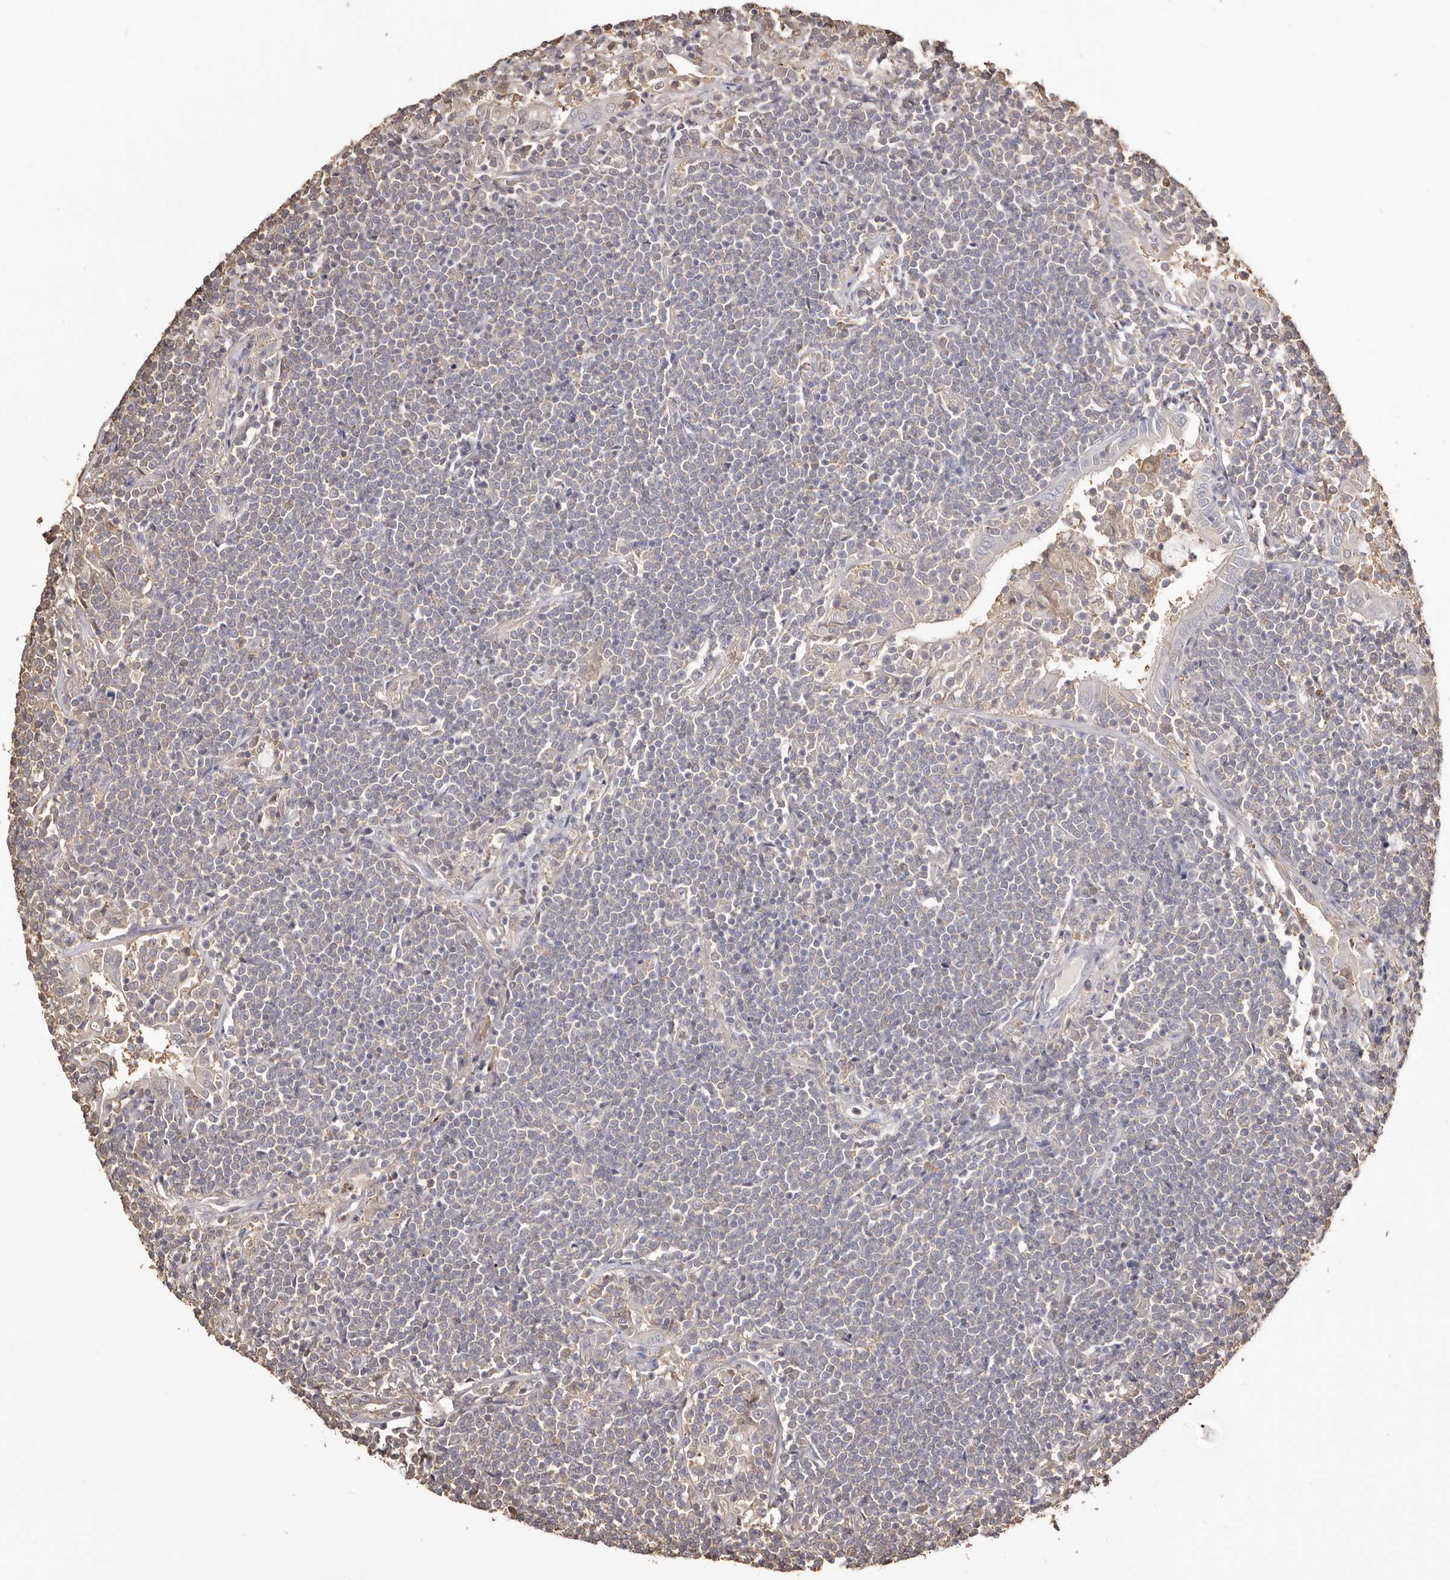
{"staining": {"intensity": "negative", "quantity": "none", "location": "none"}, "tissue": "lymphoma", "cell_type": "Tumor cells", "image_type": "cancer", "snomed": [{"axis": "morphology", "description": "Malignant lymphoma, non-Hodgkin's type, Low grade"}, {"axis": "topography", "description": "Lung"}], "caption": "An image of human malignant lymphoma, non-Hodgkin's type (low-grade) is negative for staining in tumor cells.", "gene": "PKM", "patient": {"sex": "female", "age": 71}}